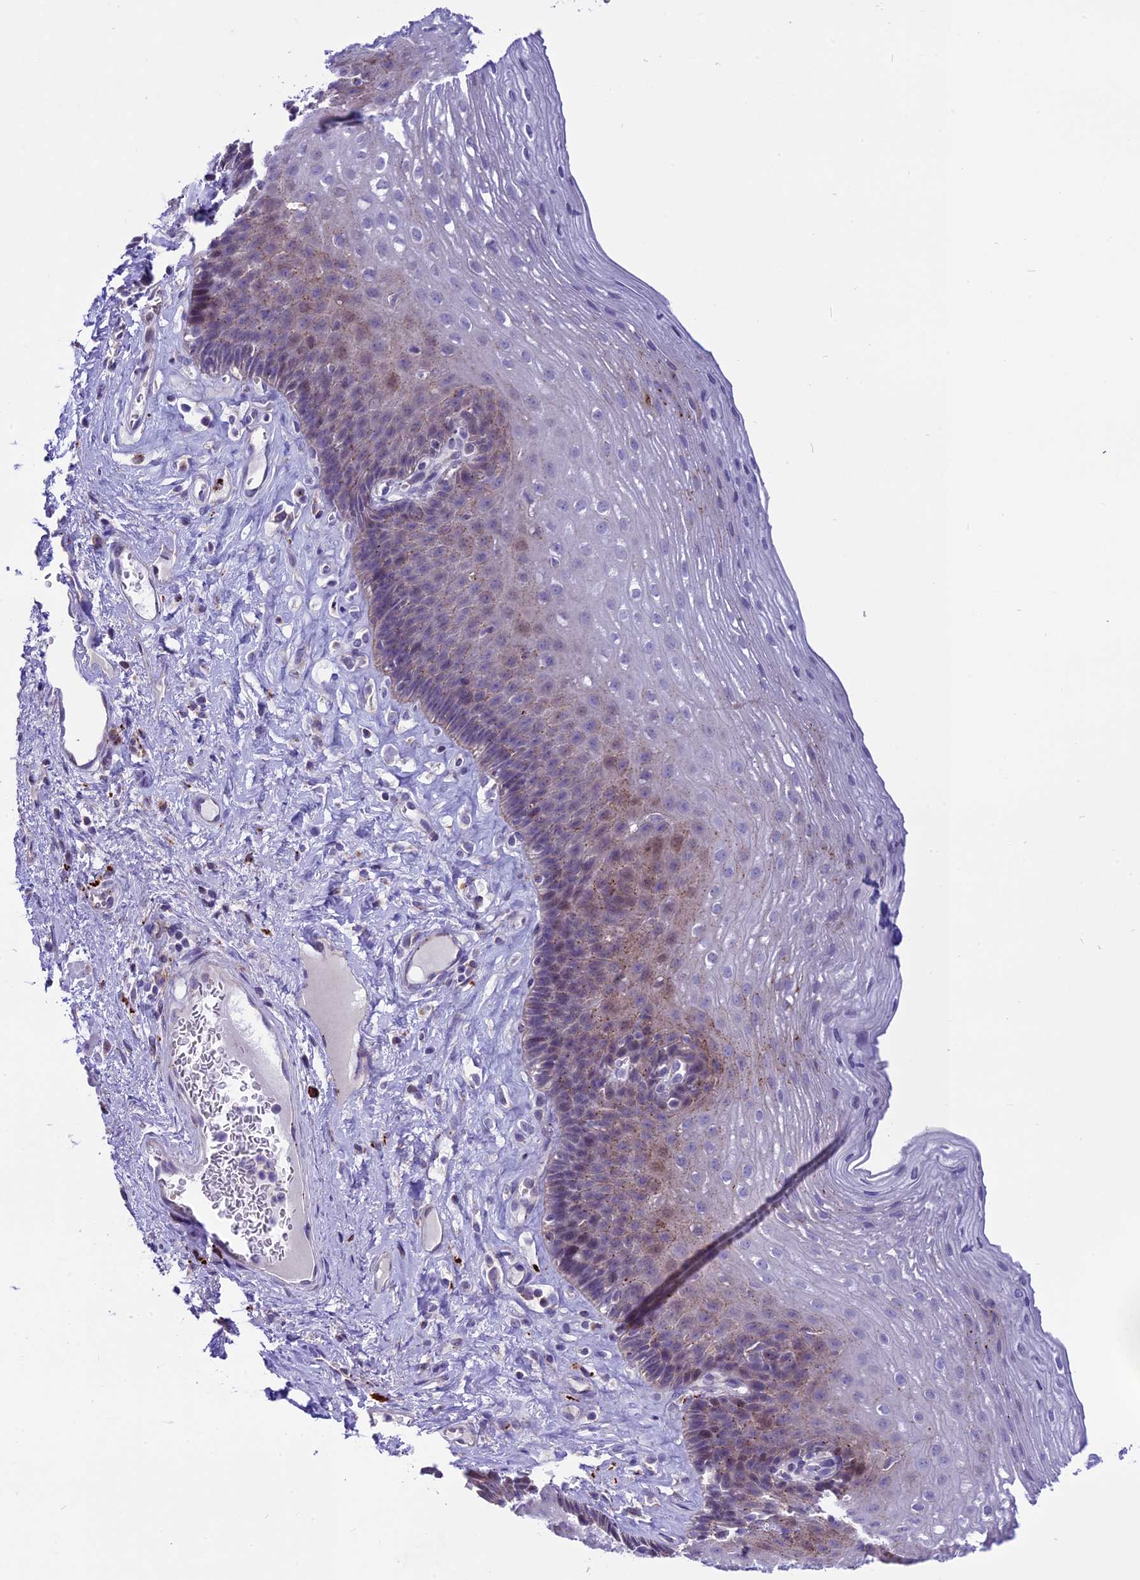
{"staining": {"intensity": "weak", "quantity": "25%-75%", "location": "cytoplasmic/membranous"}, "tissue": "esophagus", "cell_type": "Squamous epithelial cells", "image_type": "normal", "snomed": [{"axis": "morphology", "description": "Normal tissue, NOS"}, {"axis": "topography", "description": "Esophagus"}], "caption": "Protein staining of normal esophagus shows weak cytoplasmic/membranous positivity in approximately 25%-75% of squamous epithelial cells. (IHC, brightfield microscopy, high magnification).", "gene": "THRSP", "patient": {"sex": "female", "age": 66}}